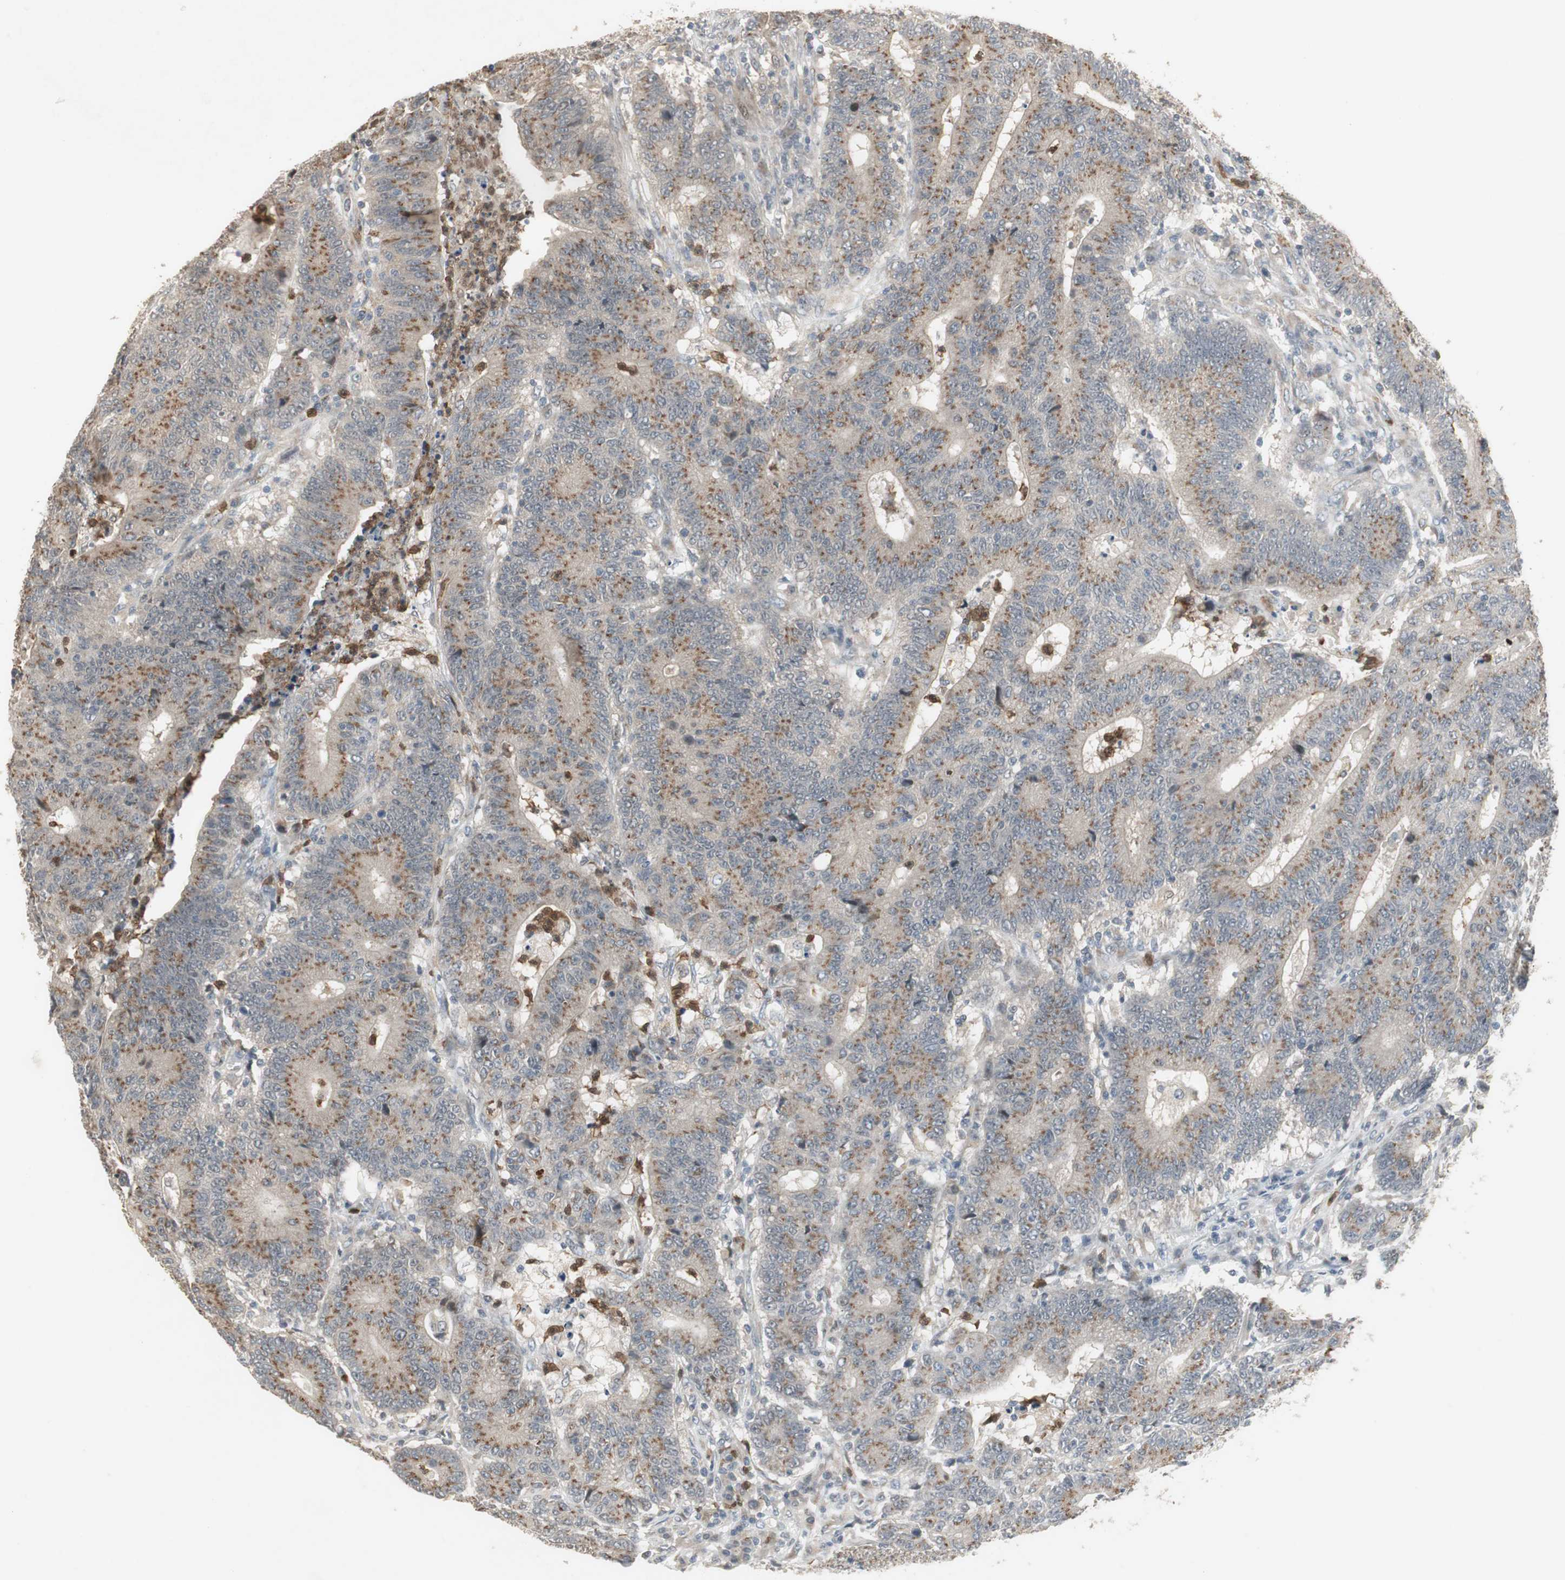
{"staining": {"intensity": "weak", "quantity": "25%-75%", "location": "cytoplasmic/membranous"}, "tissue": "colorectal cancer", "cell_type": "Tumor cells", "image_type": "cancer", "snomed": [{"axis": "morphology", "description": "Normal tissue, NOS"}, {"axis": "morphology", "description": "Adenocarcinoma, NOS"}, {"axis": "topography", "description": "Colon"}], "caption": "Immunohistochemical staining of human colorectal cancer (adenocarcinoma) reveals low levels of weak cytoplasmic/membranous positivity in about 25%-75% of tumor cells.", "gene": "SNX4", "patient": {"sex": "female", "age": 75}}